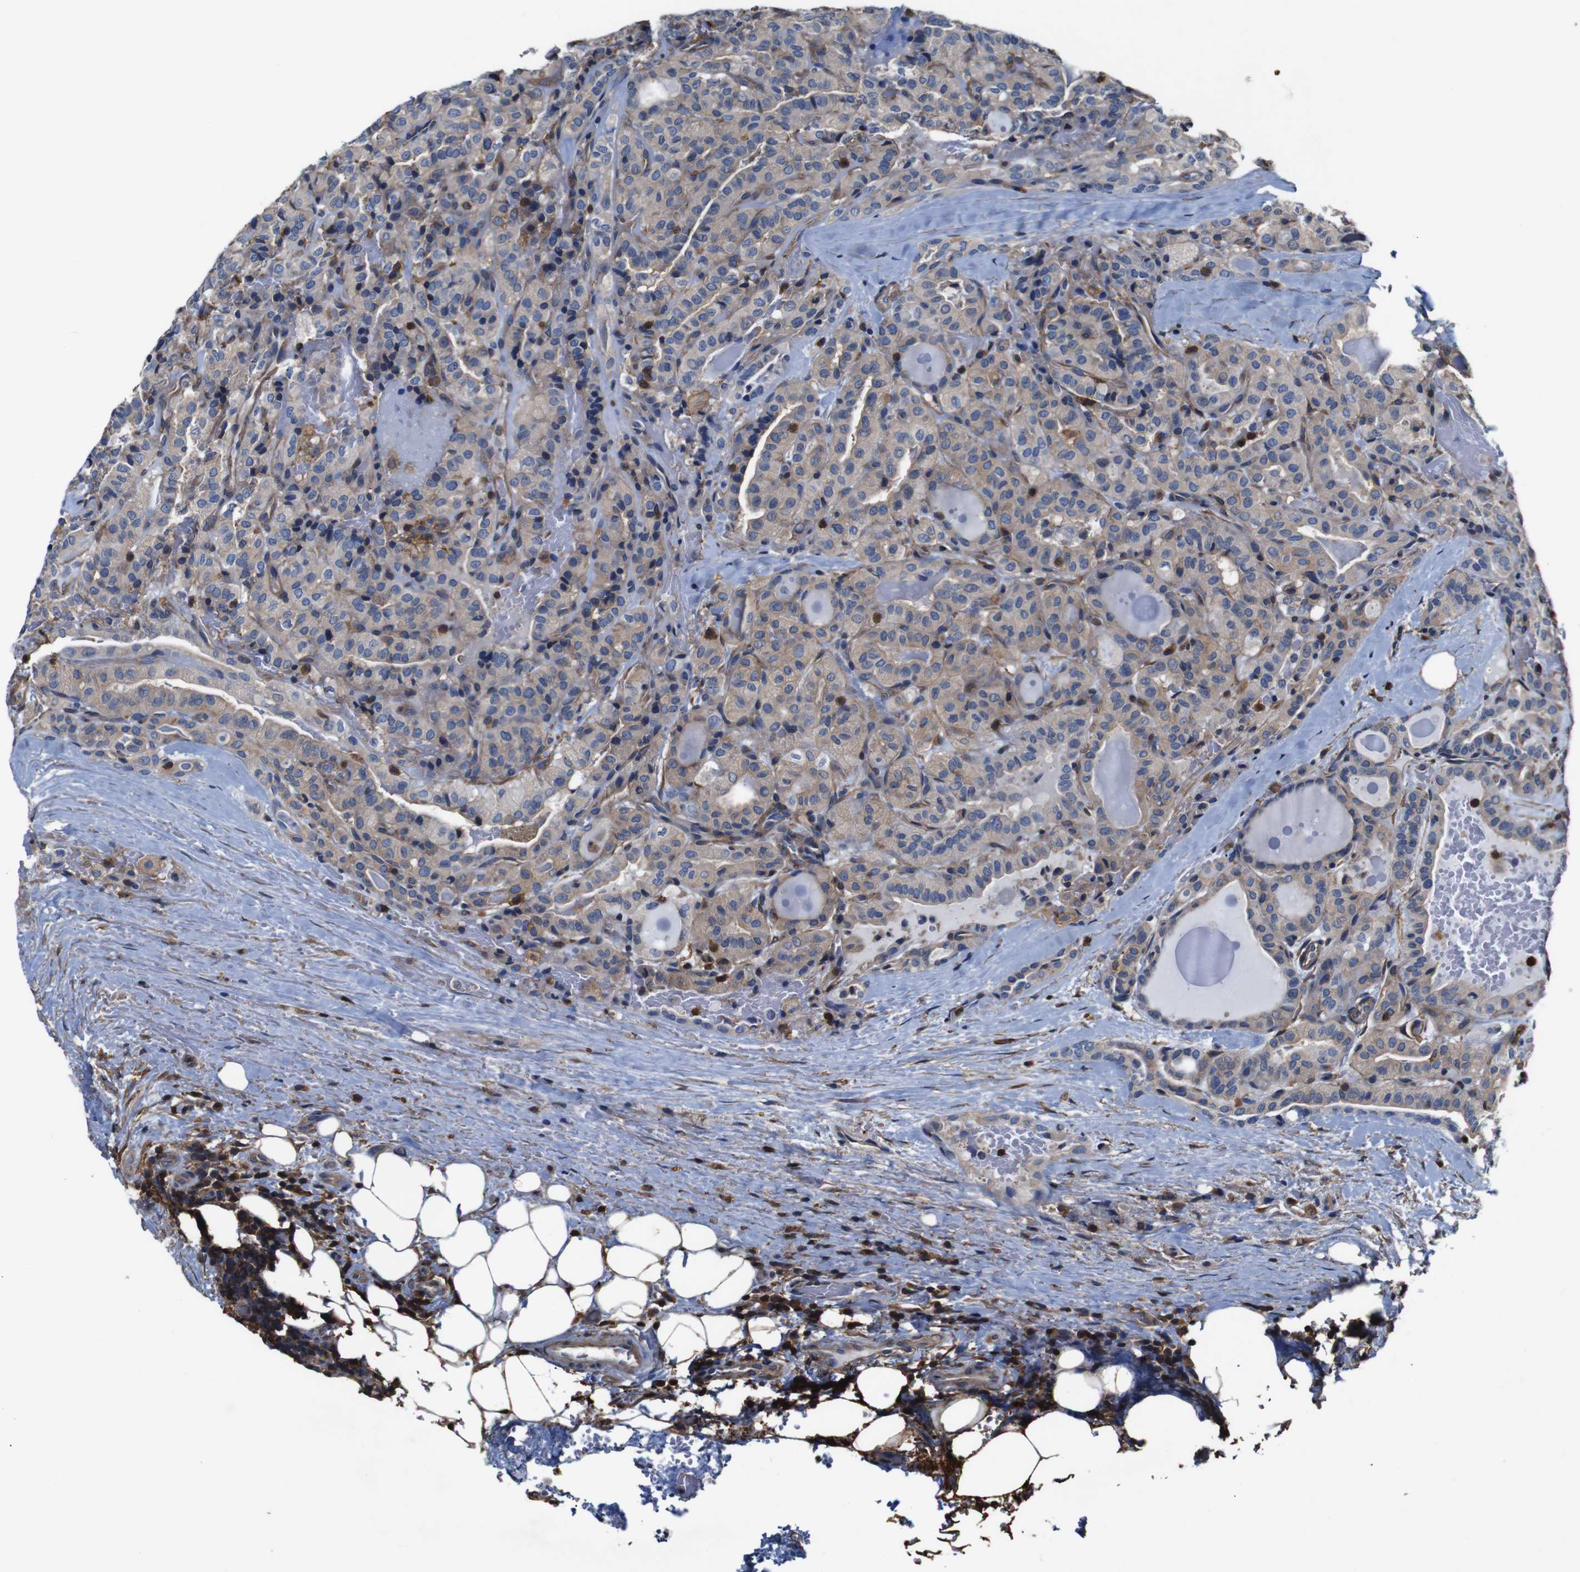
{"staining": {"intensity": "weak", "quantity": "25%-75%", "location": "cytoplasmic/membranous"}, "tissue": "head and neck cancer", "cell_type": "Tumor cells", "image_type": "cancer", "snomed": [{"axis": "morphology", "description": "Squamous cell carcinoma, NOS"}, {"axis": "topography", "description": "Oral tissue"}, {"axis": "topography", "description": "Head-Neck"}], "caption": "Tumor cells exhibit weak cytoplasmic/membranous positivity in approximately 25%-75% of cells in head and neck squamous cell carcinoma.", "gene": "PI4KA", "patient": {"sex": "female", "age": 50}}